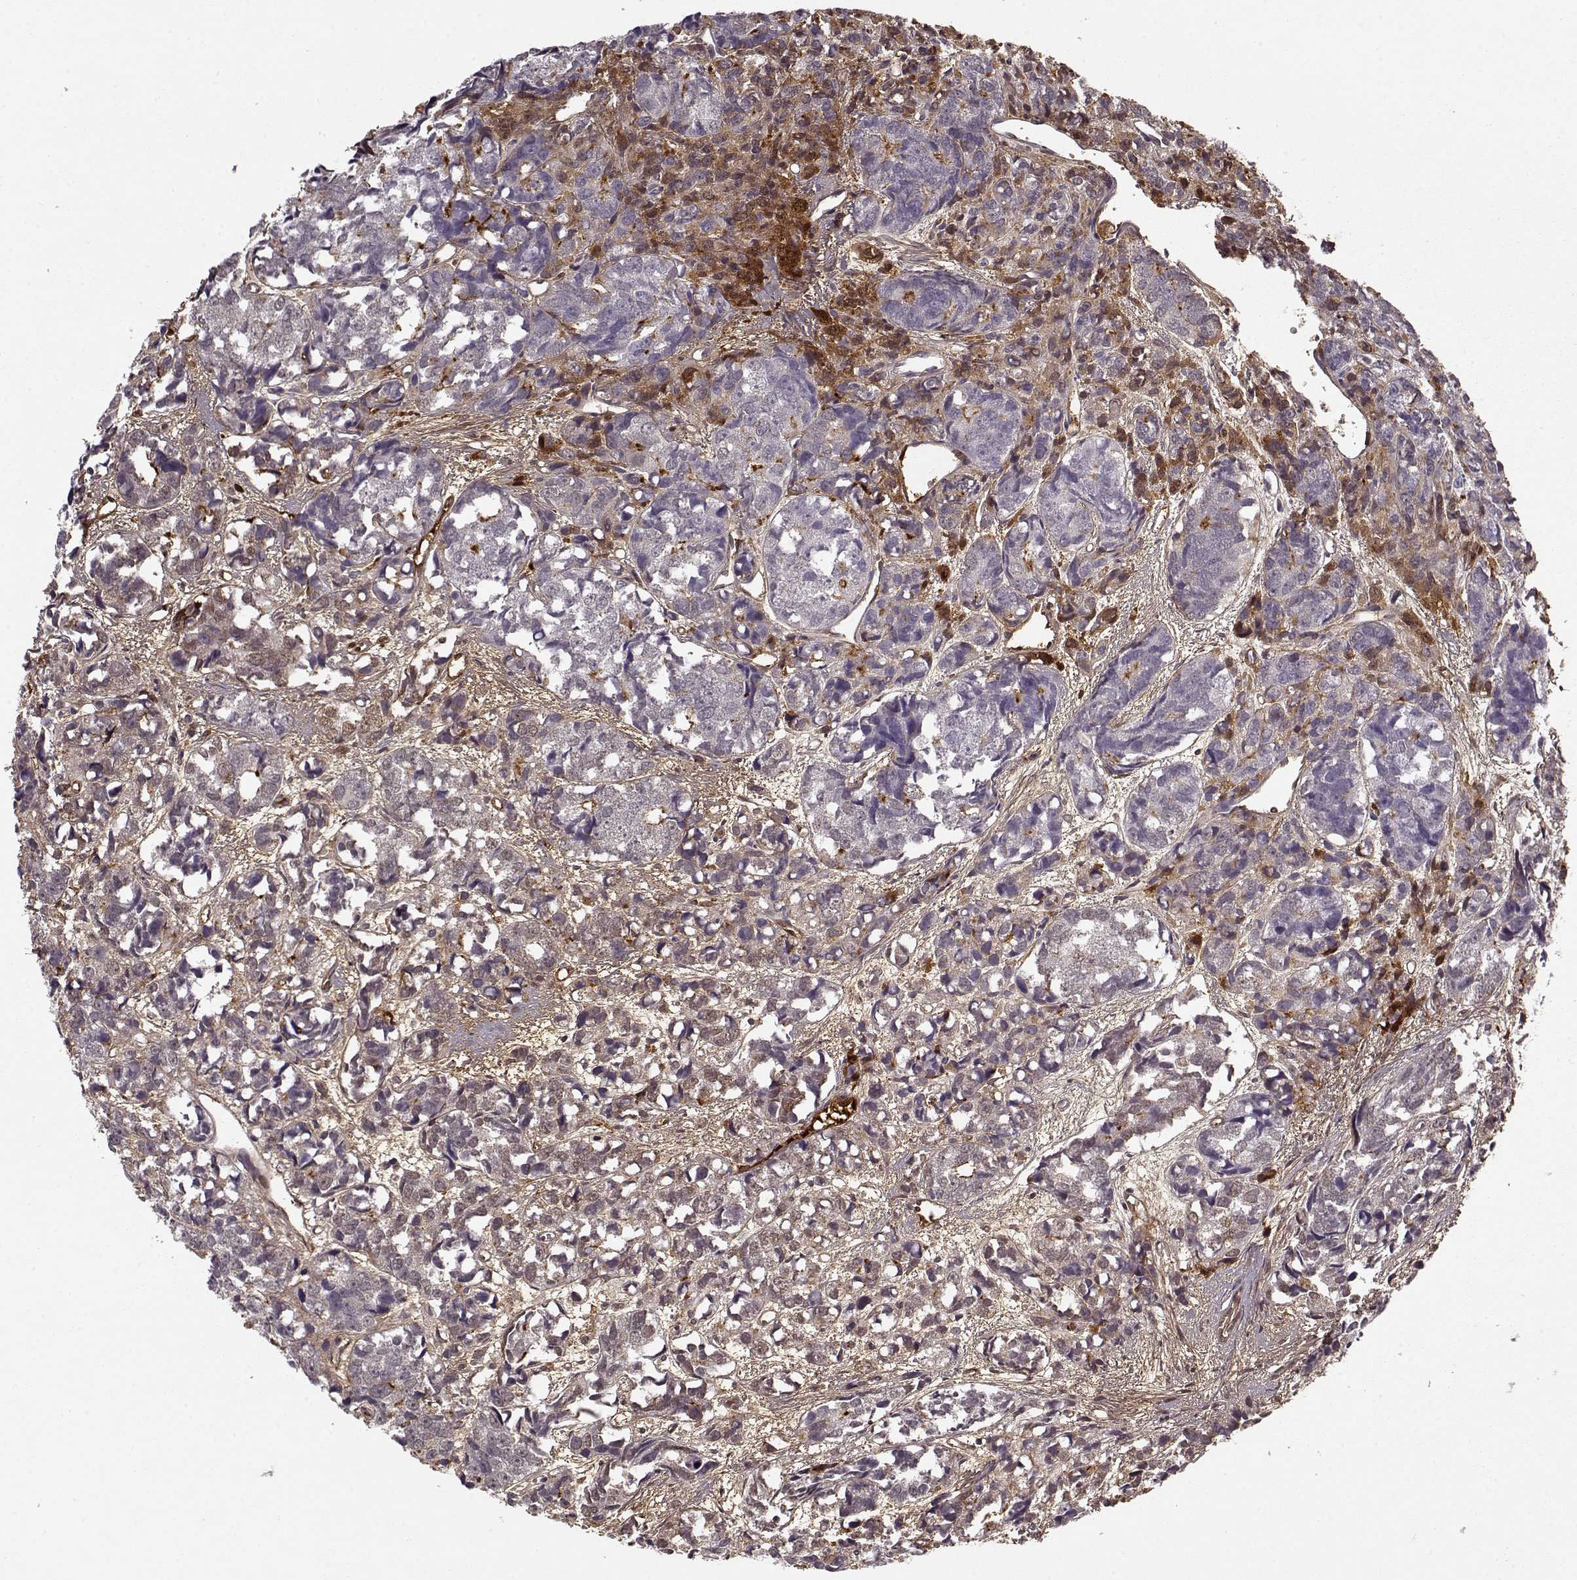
{"staining": {"intensity": "negative", "quantity": "none", "location": "none"}, "tissue": "prostate cancer", "cell_type": "Tumor cells", "image_type": "cancer", "snomed": [{"axis": "morphology", "description": "Adenocarcinoma, High grade"}, {"axis": "topography", "description": "Prostate"}], "caption": "High magnification brightfield microscopy of adenocarcinoma (high-grade) (prostate) stained with DAB (3,3'-diaminobenzidine) (brown) and counterstained with hematoxylin (blue): tumor cells show no significant staining.", "gene": "LUM", "patient": {"sex": "male", "age": 77}}